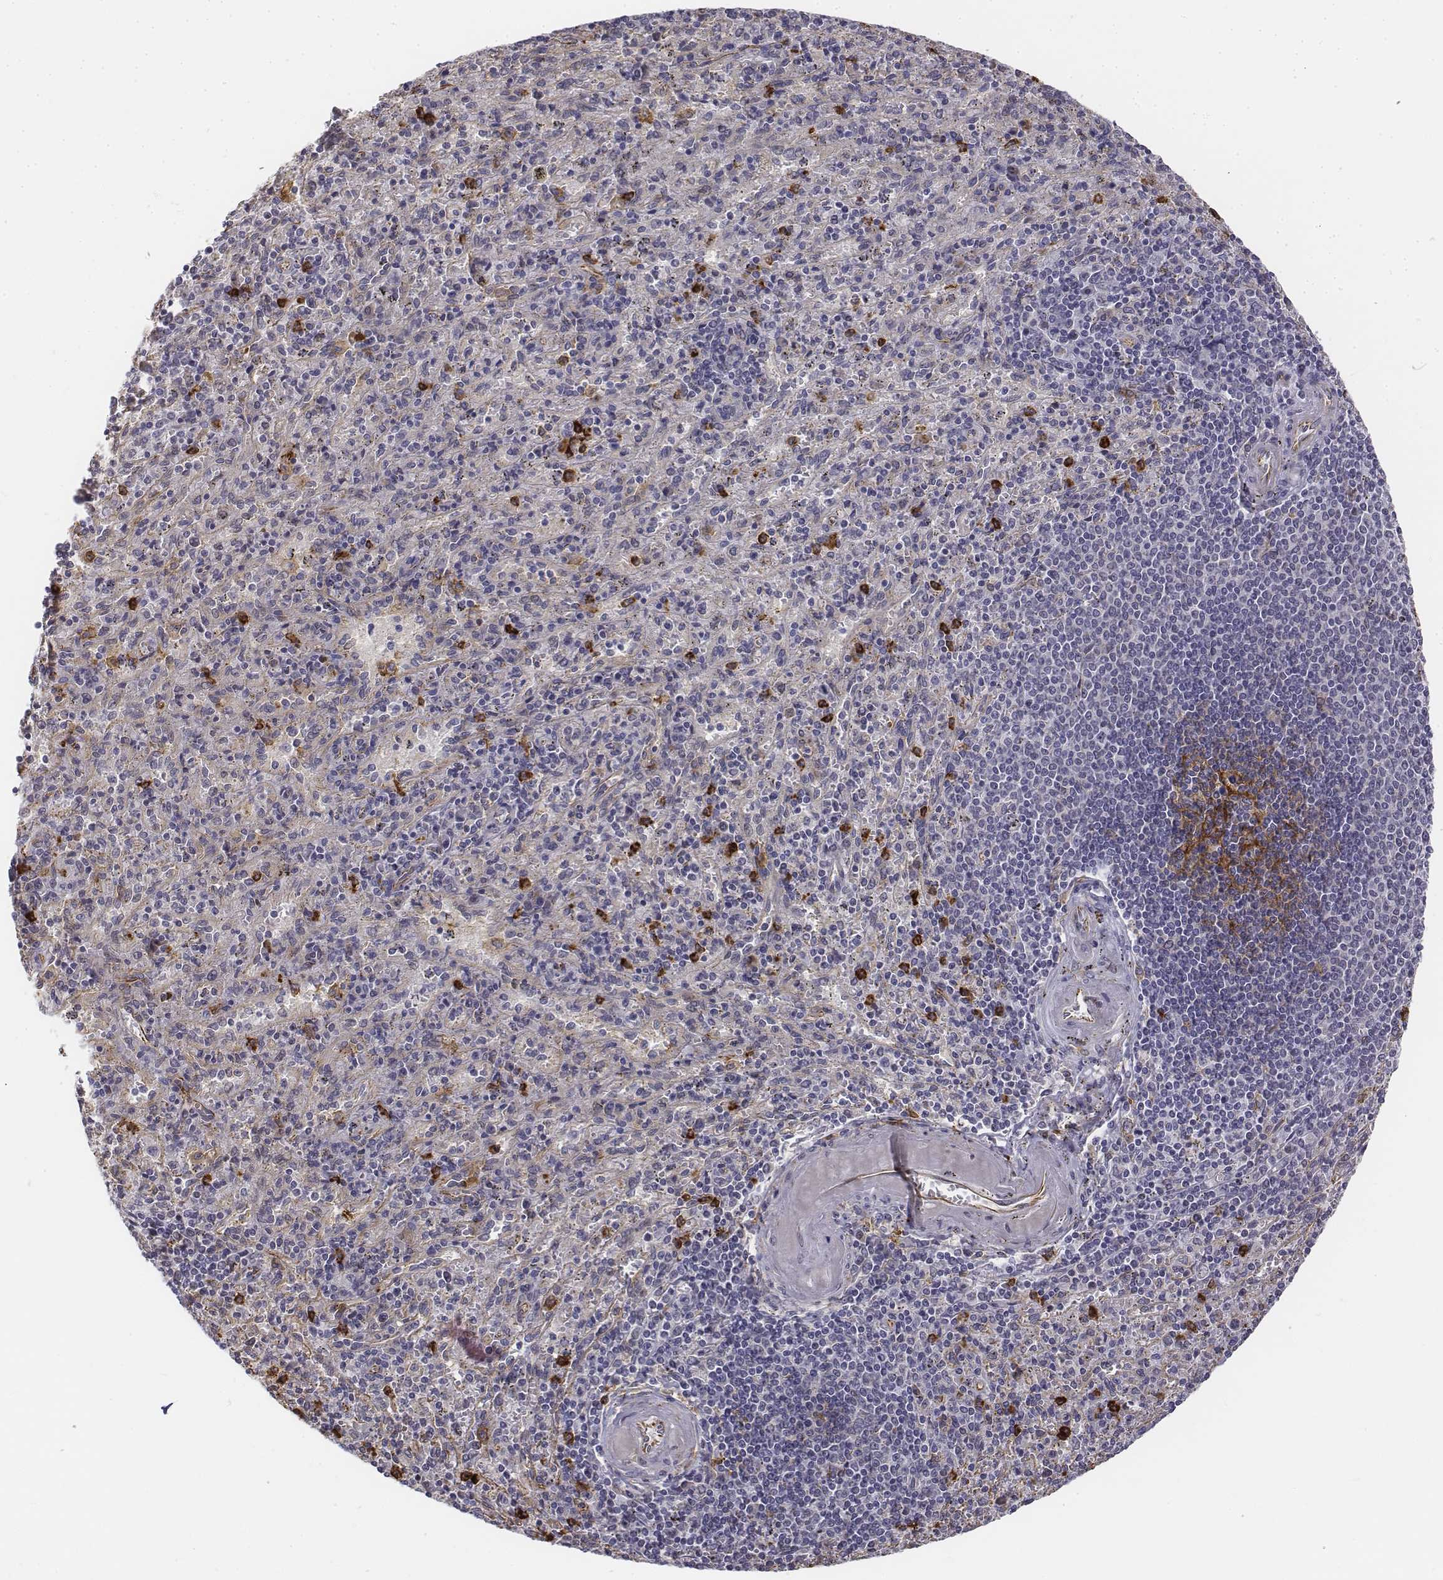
{"staining": {"intensity": "strong", "quantity": "<25%", "location": "cytoplasmic/membranous"}, "tissue": "spleen", "cell_type": "Cells in red pulp", "image_type": "normal", "snomed": [{"axis": "morphology", "description": "Normal tissue, NOS"}, {"axis": "topography", "description": "Spleen"}], "caption": "Strong cytoplasmic/membranous staining is seen in about <25% of cells in red pulp in normal spleen. Nuclei are stained in blue.", "gene": "CD14", "patient": {"sex": "male", "age": 57}}